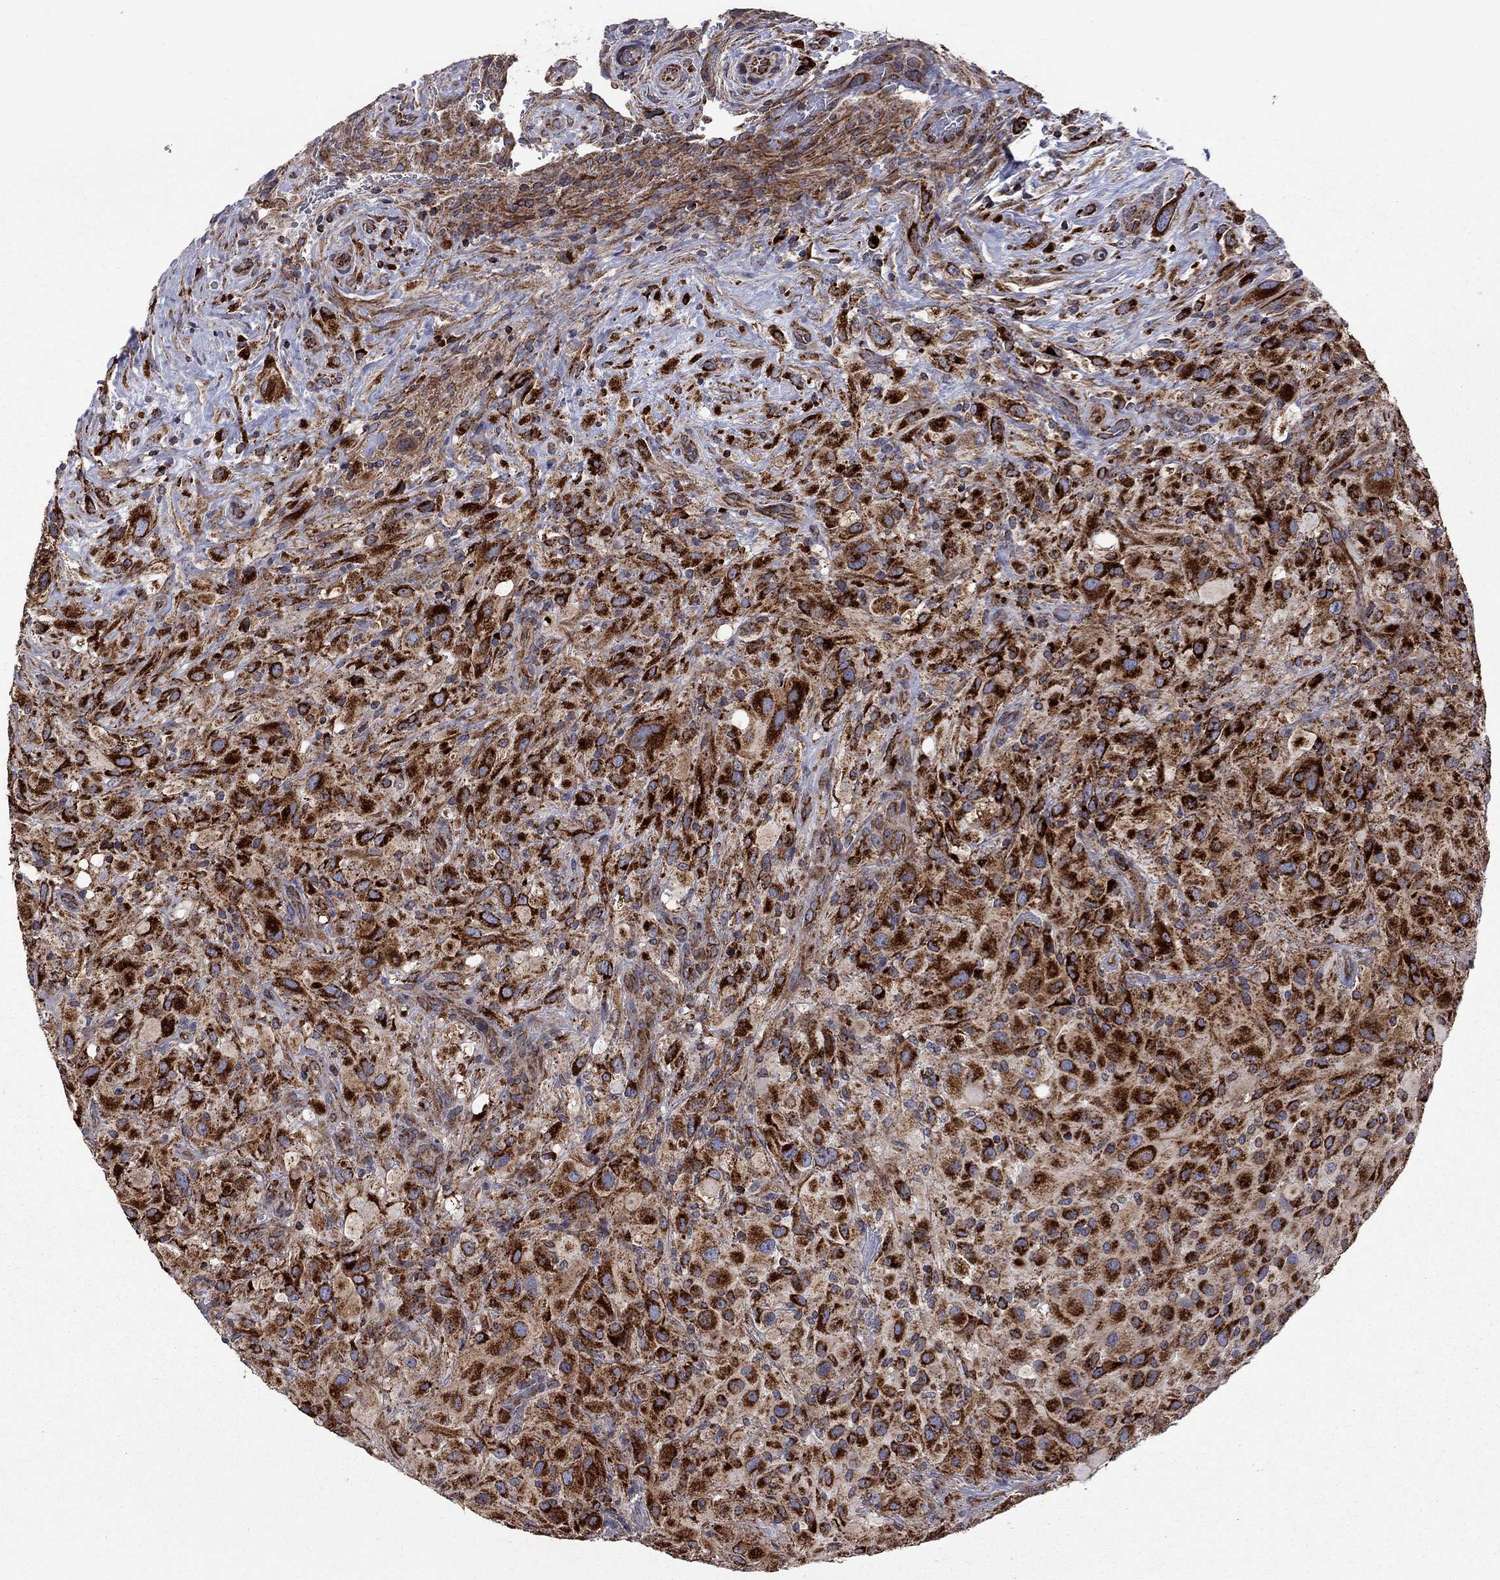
{"staining": {"intensity": "strong", "quantity": ">75%", "location": "cytoplasmic/membranous"}, "tissue": "glioma", "cell_type": "Tumor cells", "image_type": "cancer", "snomed": [{"axis": "morphology", "description": "Glioma, malignant, High grade"}, {"axis": "topography", "description": "Cerebral cortex"}], "caption": "An immunohistochemistry (IHC) image of neoplastic tissue is shown. Protein staining in brown highlights strong cytoplasmic/membranous positivity in malignant glioma (high-grade) within tumor cells.", "gene": "CLPTM1", "patient": {"sex": "male", "age": 35}}